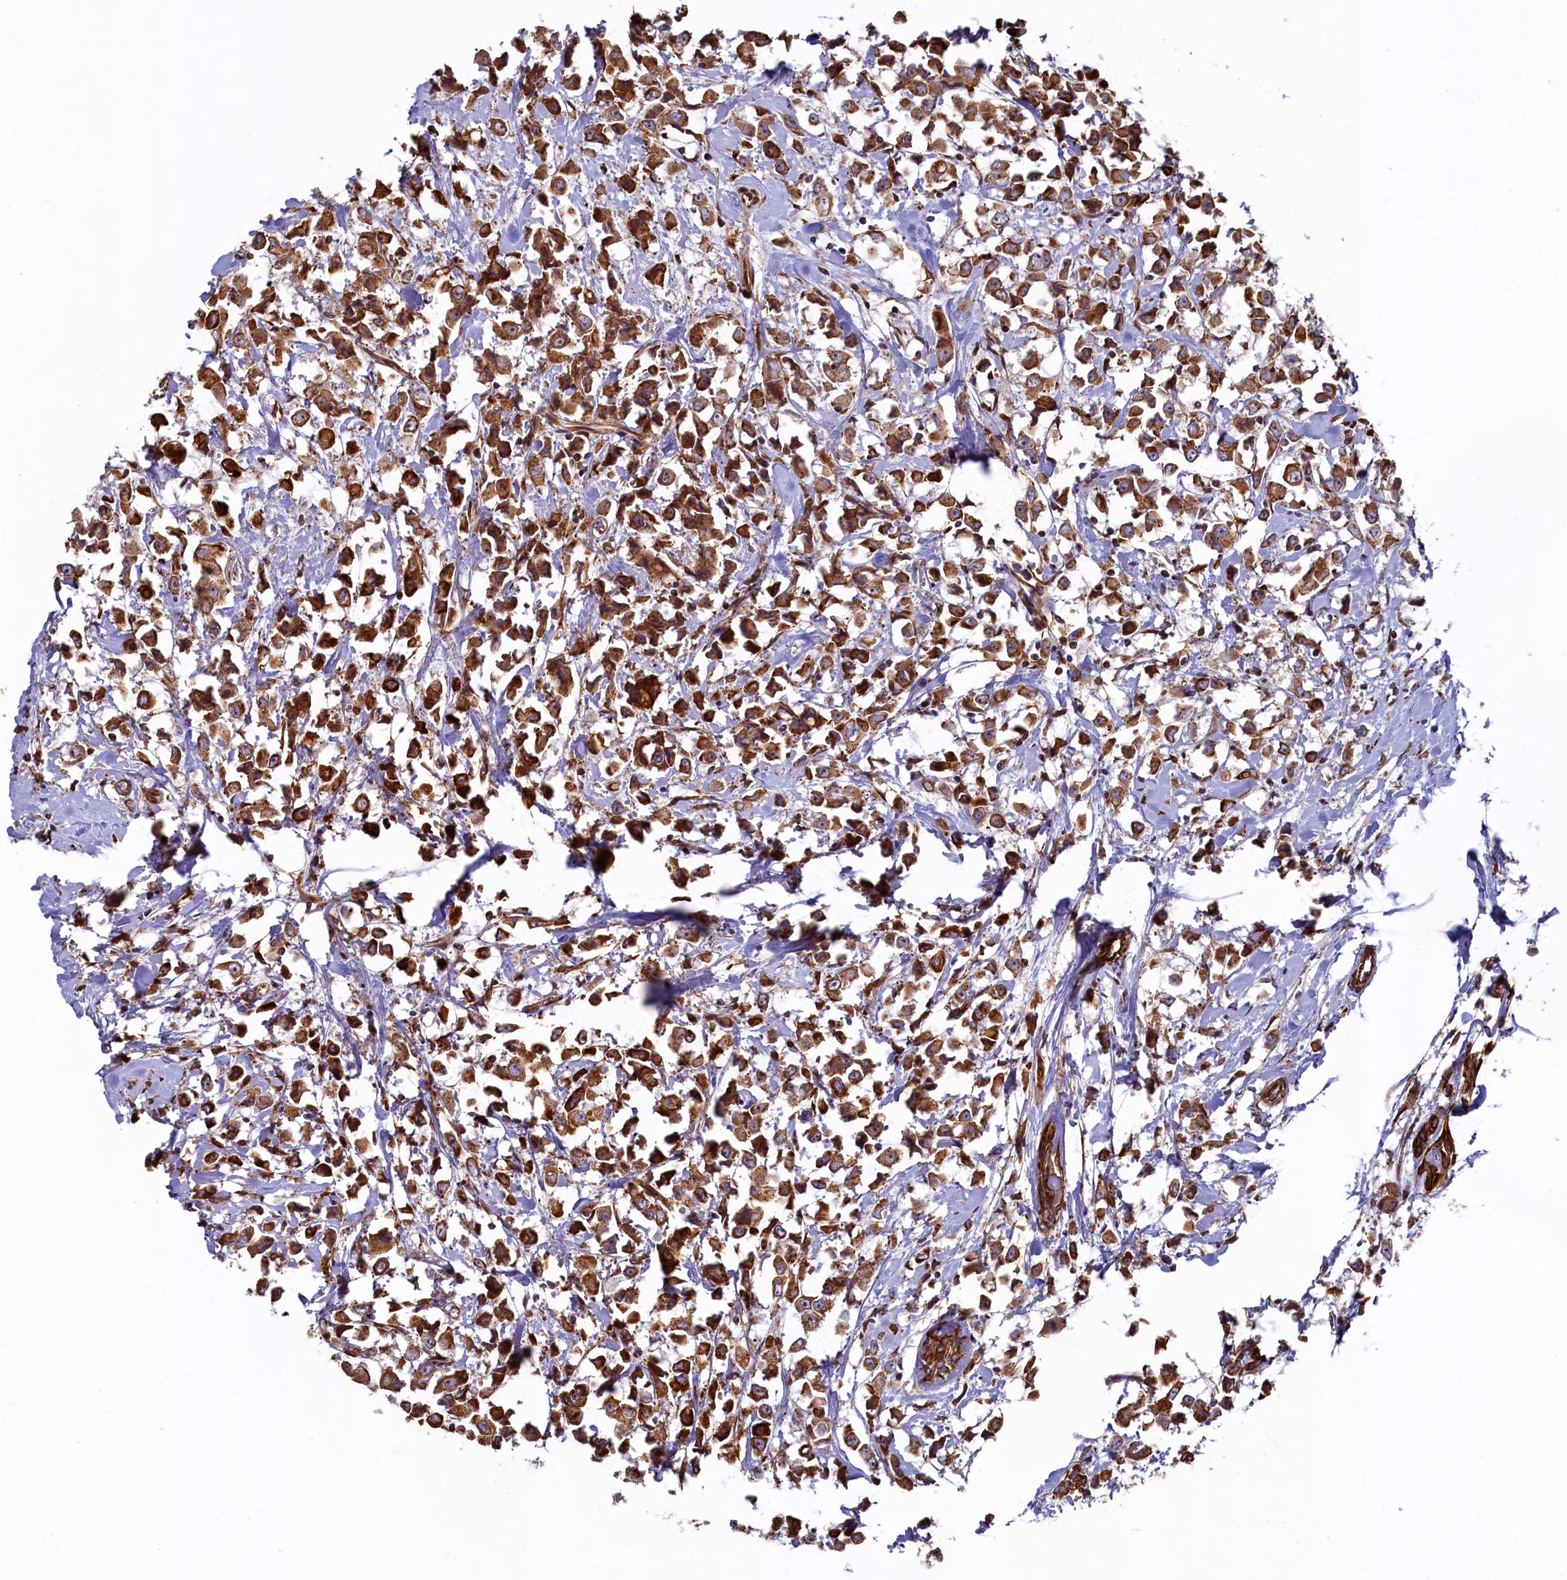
{"staining": {"intensity": "strong", "quantity": ">75%", "location": "cytoplasmic/membranous"}, "tissue": "breast cancer", "cell_type": "Tumor cells", "image_type": "cancer", "snomed": [{"axis": "morphology", "description": "Duct carcinoma"}, {"axis": "topography", "description": "Breast"}], "caption": "Brown immunohistochemical staining in infiltrating ductal carcinoma (breast) reveals strong cytoplasmic/membranous staining in about >75% of tumor cells. (DAB (3,3'-diaminobenzidine) IHC, brown staining for protein, blue staining for nuclei).", "gene": "LRRC57", "patient": {"sex": "female", "age": 61}}